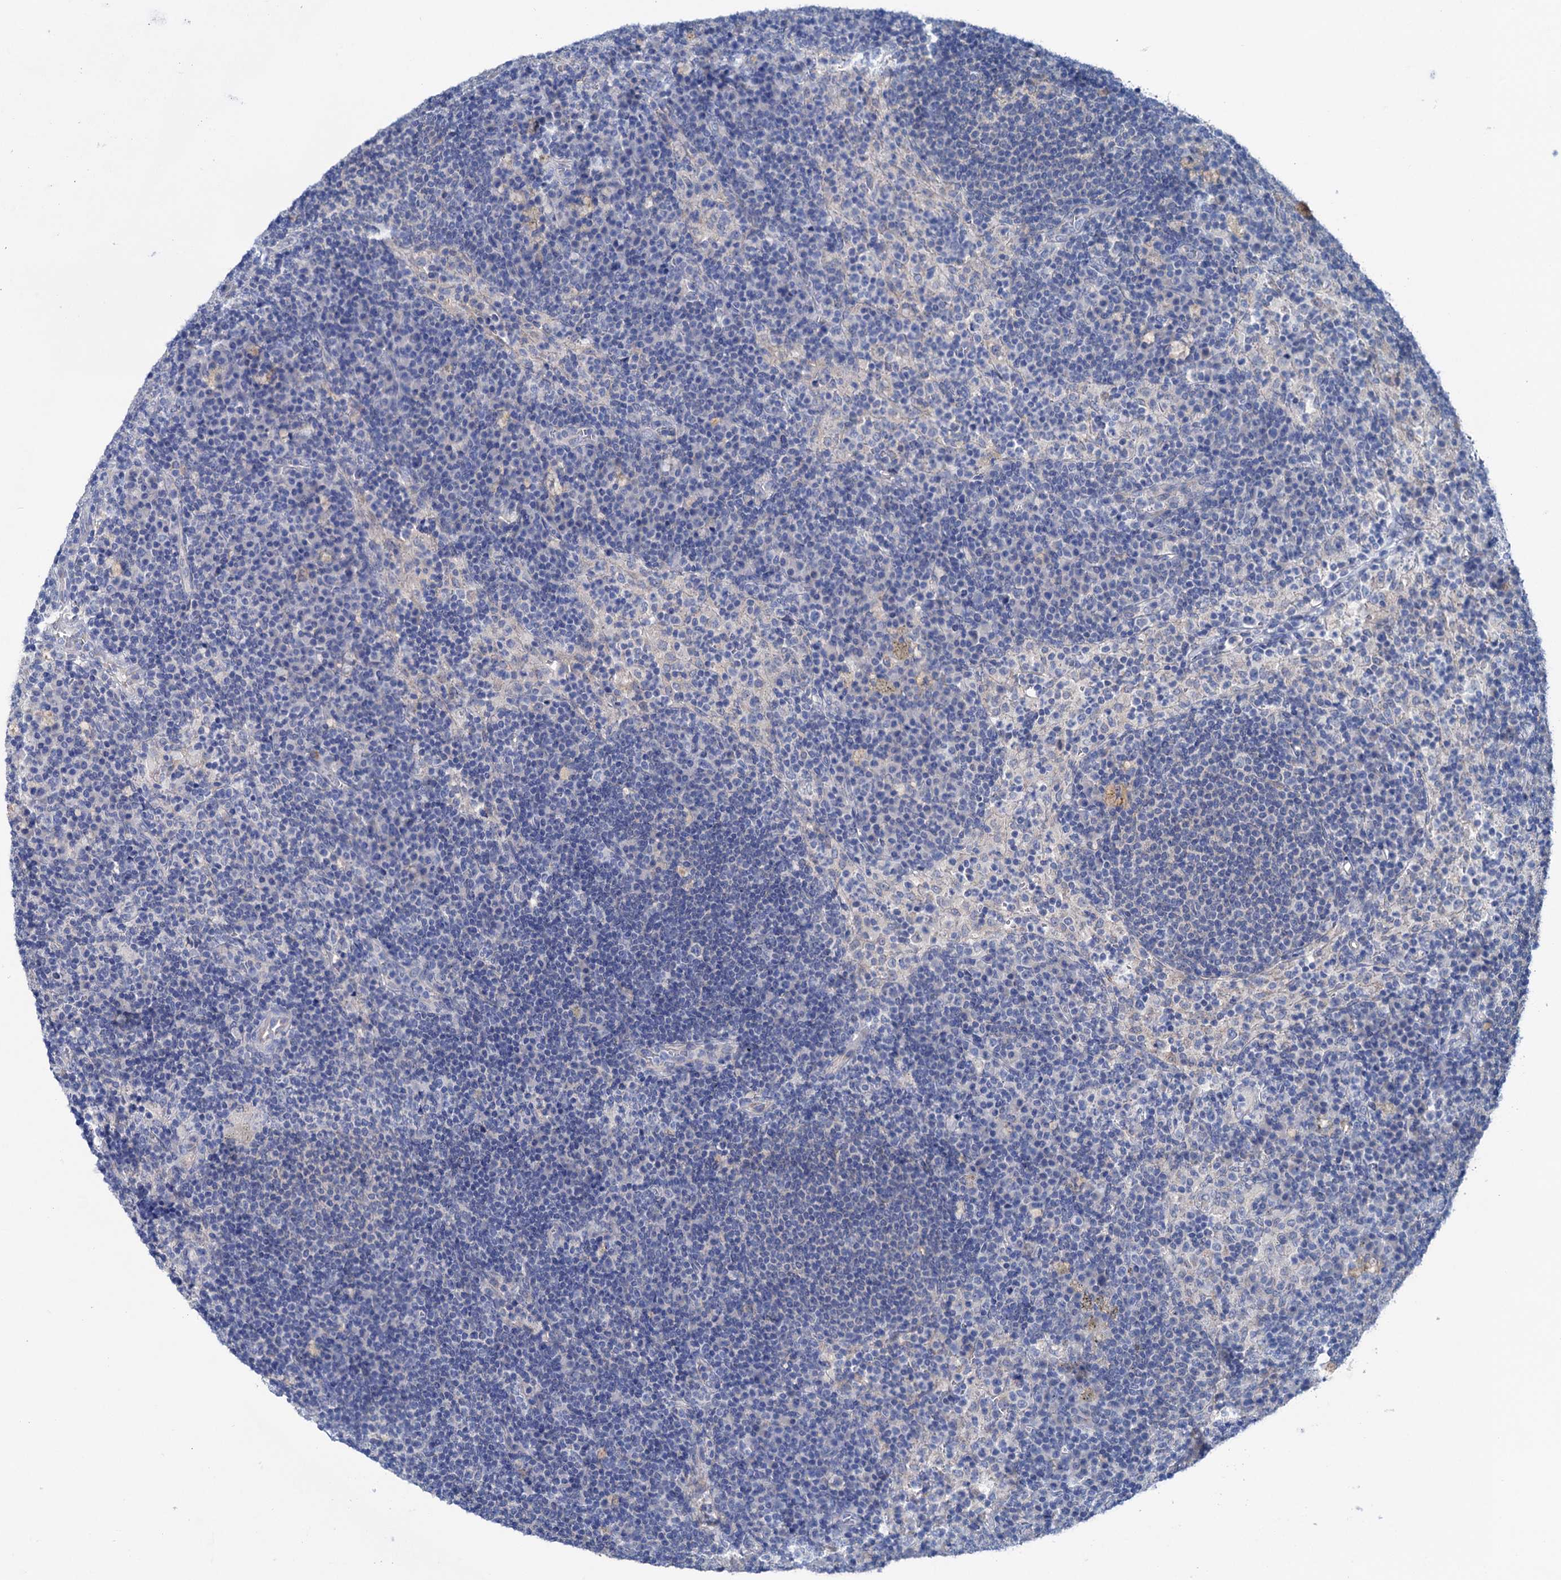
{"staining": {"intensity": "negative", "quantity": "none", "location": "none"}, "tissue": "lymph node", "cell_type": "Germinal center cells", "image_type": "normal", "snomed": [{"axis": "morphology", "description": "Normal tissue, NOS"}, {"axis": "topography", "description": "Lymph node"}], "caption": "The IHC image has no significant staining in germinal center cells of lymph node.", "gene": "SHROOM1", "patient": {"sex": "female", "age": 70}}